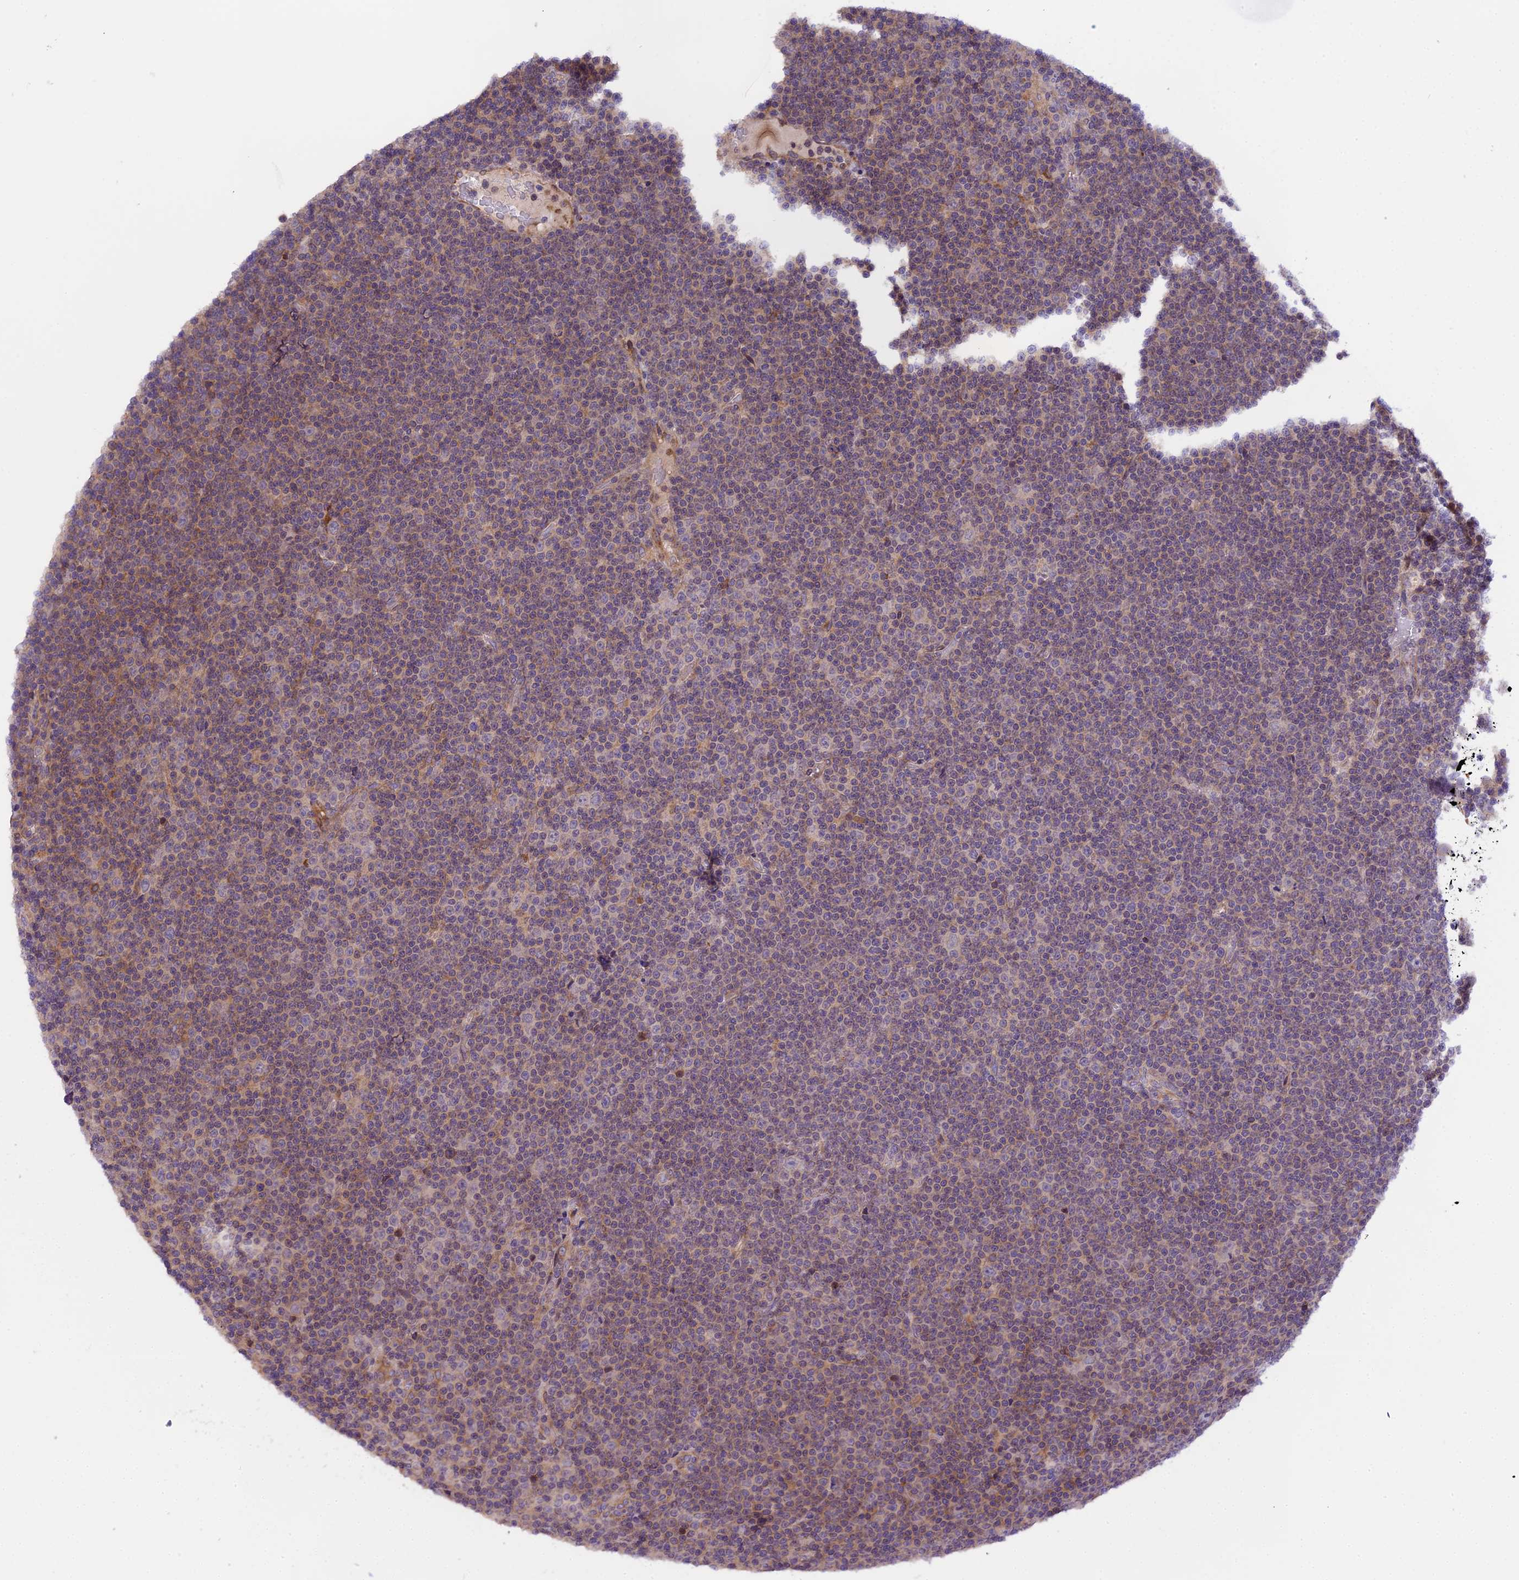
{"staining": {"intensity": "weak", "quantity": "25%-75%", "location": "cytoplasmic/membranous"}, "tissue": "lymphoma", "cell_type": "Tumor cells", "image_type": "cancer", "snomed": [{"axis": "morphology", "description": "Malignant lymphoma, non-Hodgkin's type, Low grade"}, {"axis": "topography", "description": "Lymph node"}], "caption": "Weak cytoplasmic/membranous expression for a protein is identified in approximately 25%-75% of tumor cells of lymphoma using immunohistochemistry (IHC).", "gene": "ABCC10", "patient": {"sex": "female", "age": 67}}